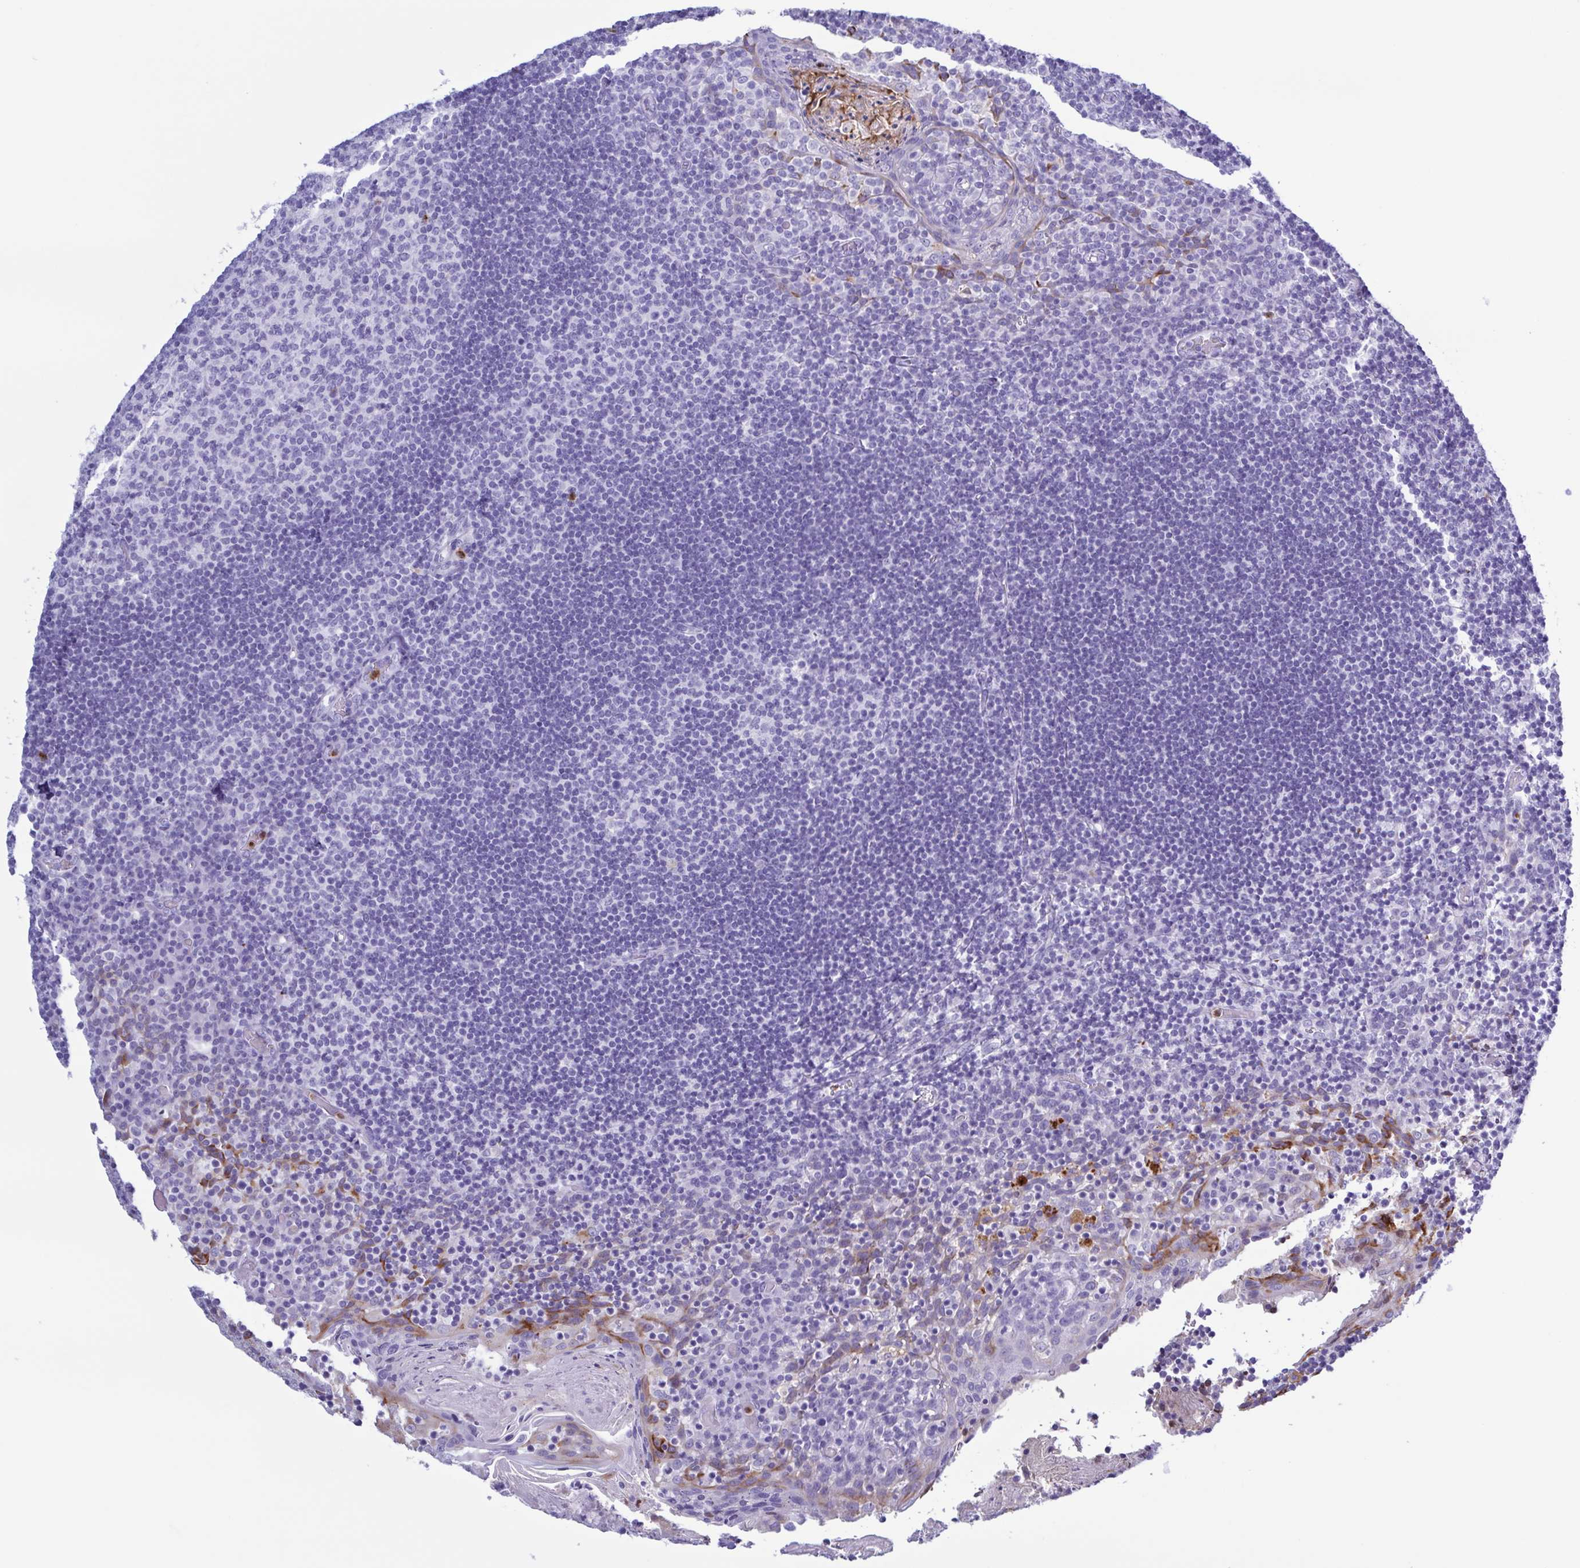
{"staining": {"intensity": "negative", "quantity": "none", "location": "none"}, "tissue": "tonsil", "cell_type": "Germinal center cells", "image_type": "normal", "snomed": [{"axis": "morphology", "description": "Normal tissue, NOS"}, {"axis": "topography", "description": "Tonsil"}], "caption": "Protein analysis of benign tonsil demonstrates no significant positivity in germinal center cells. (Stains: DAB immunohistochemistry (IHC) with hematoxylin counter stain, Microscopy: brightfield microscopy at high magnification).", "gene": "LTF", "patient": {"sex": "female", "age": 10}}